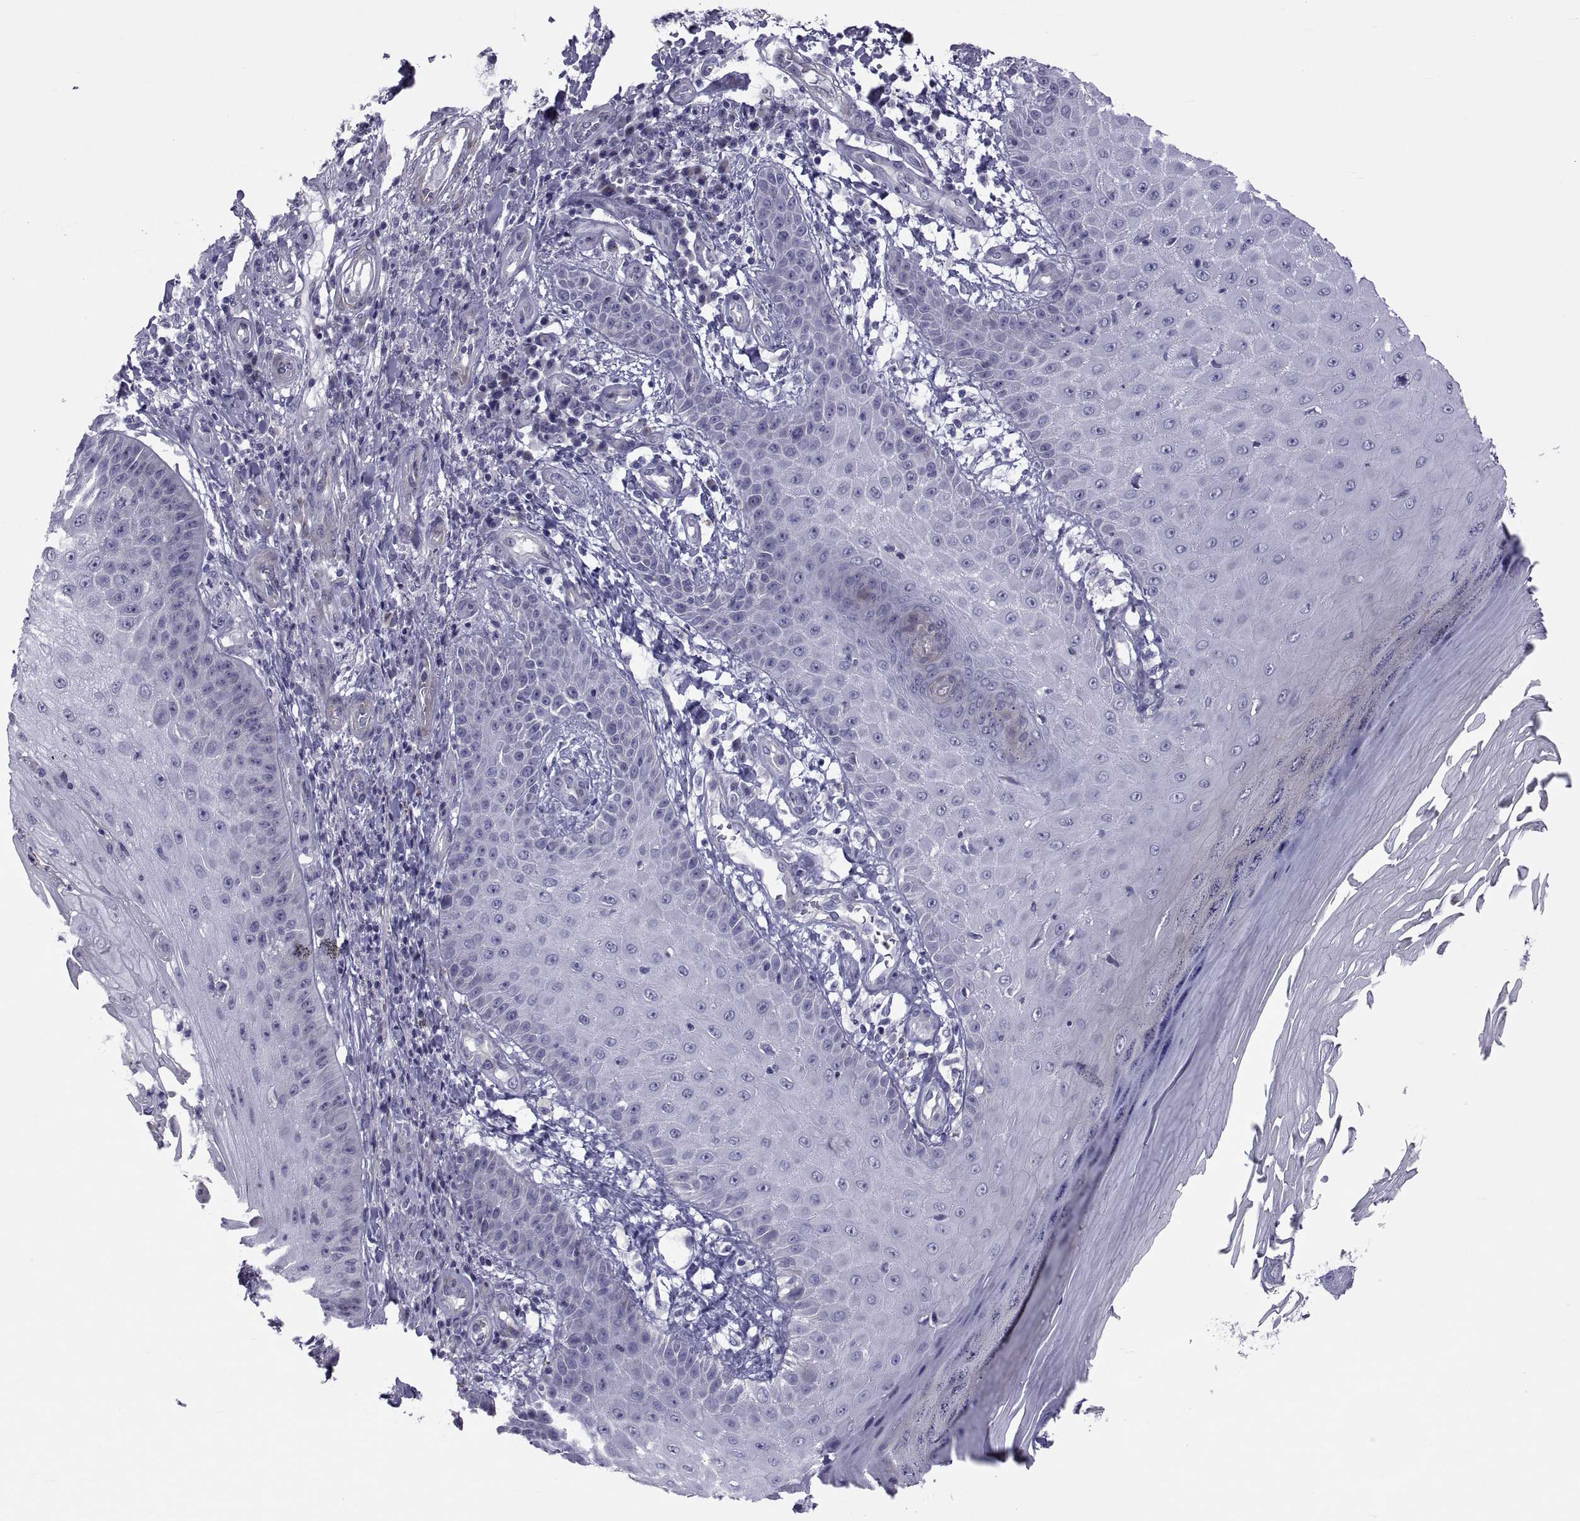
{"staining": {"intensity": "negative", "quantity": "none", "location": "none"}, "tissue": "skin cancer", "cell_type": "Tumor cells", "image_type": "cancer", "snomed": [{"axis": "morphology", "description": "Squamous cell carcinoma, NOS"}, {"axis": "topography", "description": "Skin"}], "caption": "Tumor cells show no significant staining in skin cancer (squamous cell carcinoma). (DAB (3,3'-diaminobenzidine) IHC, high magnification).", "gene": "TMEM158", "patient": {"sex": "male", "age": 70}}